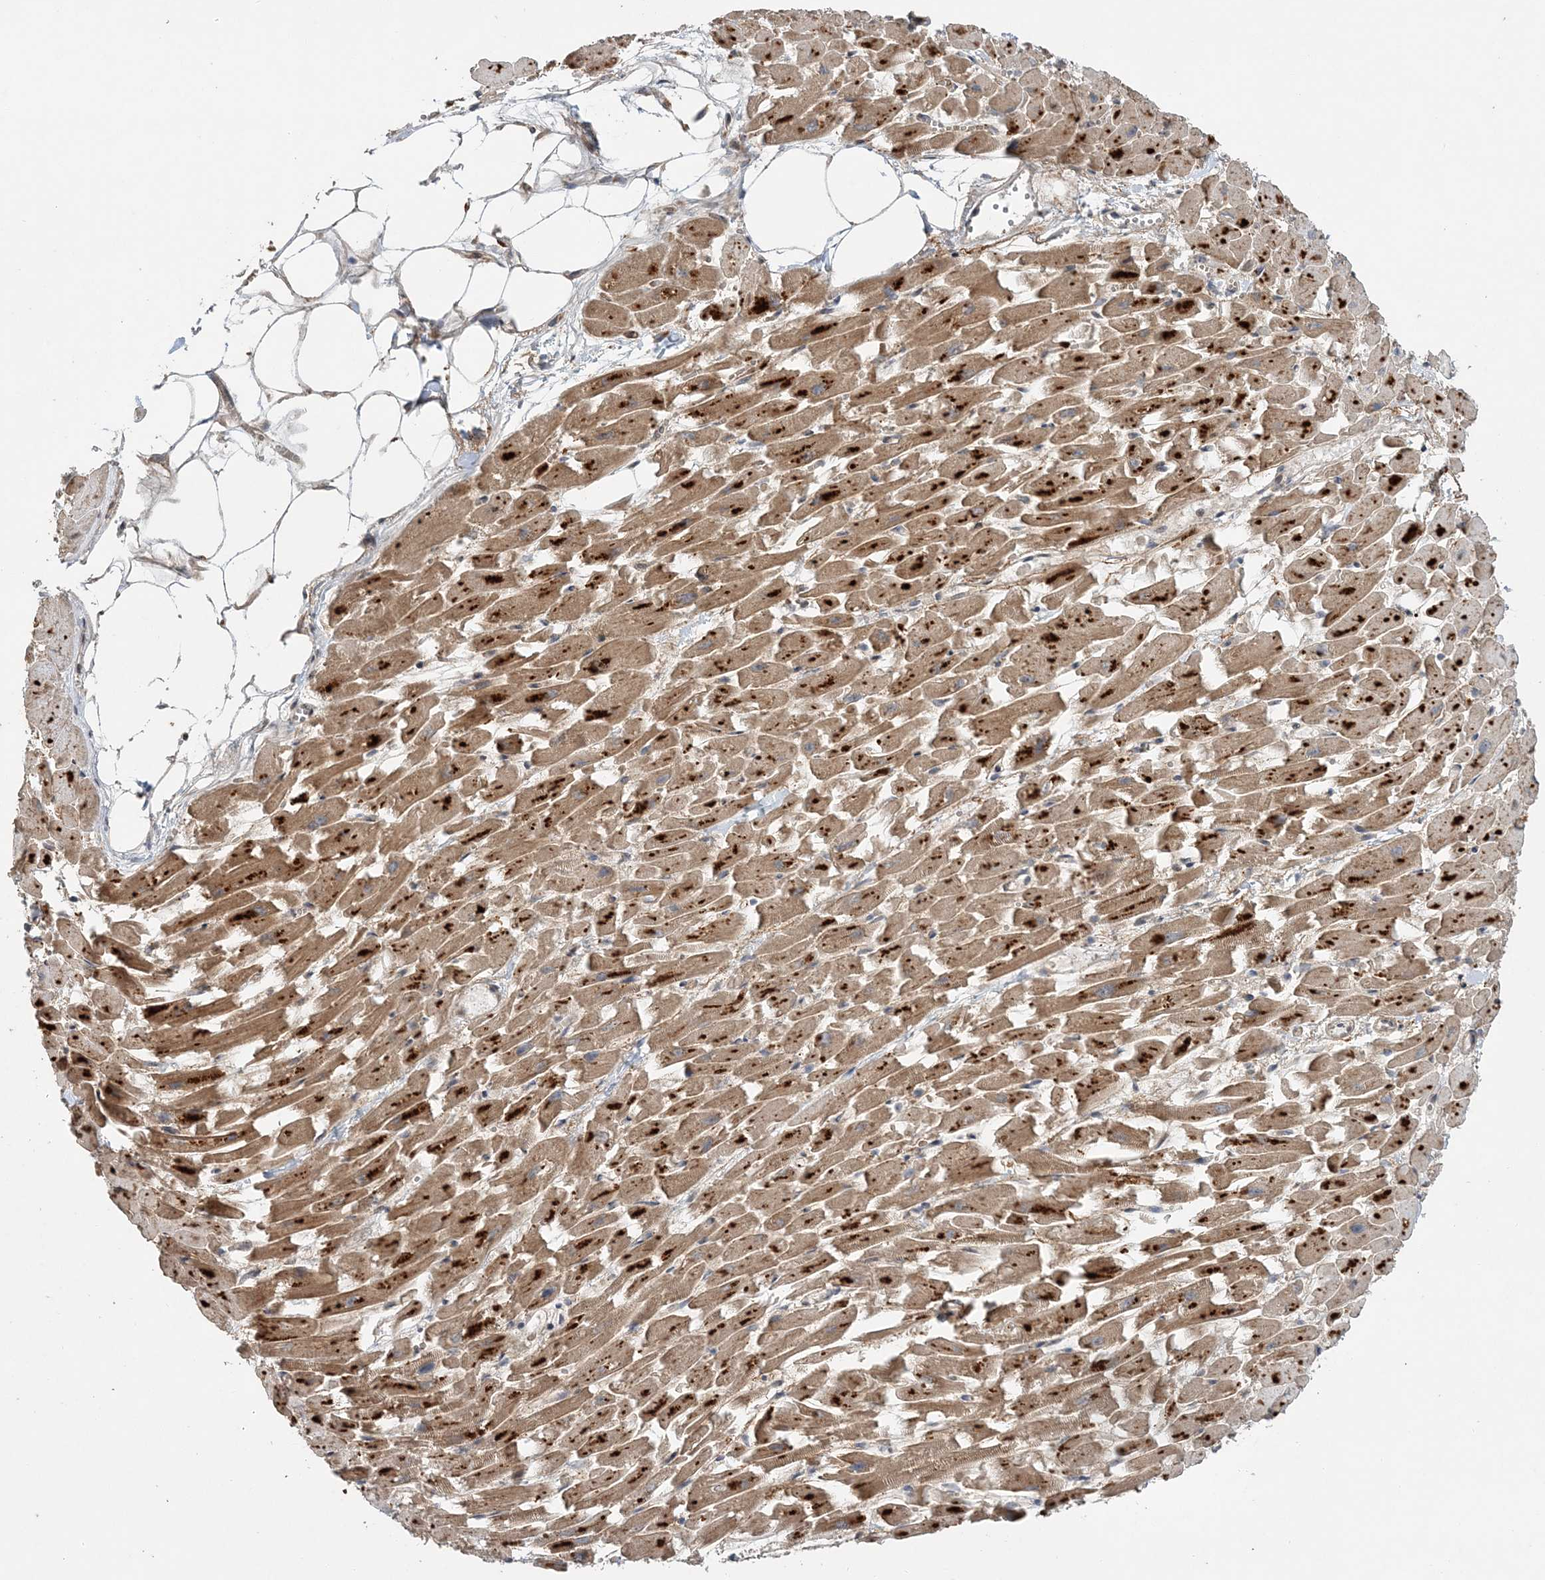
{"staining": {"intensity": "moderate", "quantity": ">75%", "location": "cytoplasmic/membranous"}, "tissue": "heart muscle", "cell_type": "Cardiomyocytes", "image_type": "normal", "snomed": [{"axis": "morphology", "description": "Normal tissue, NOS"}, {"axis": "topography", "description": "Heart"}], "caption": "Immunohistochemical staining of normal heart muscle demonstrates moderate cytoplasmic/membranous protein staining in approximately >75% of cardiomyocytes. (DAB IHC, brown staining for protein, blue staining for nuclei).", "gene": "UBTD2", "patient": {"sex": "female", "age": 64}}